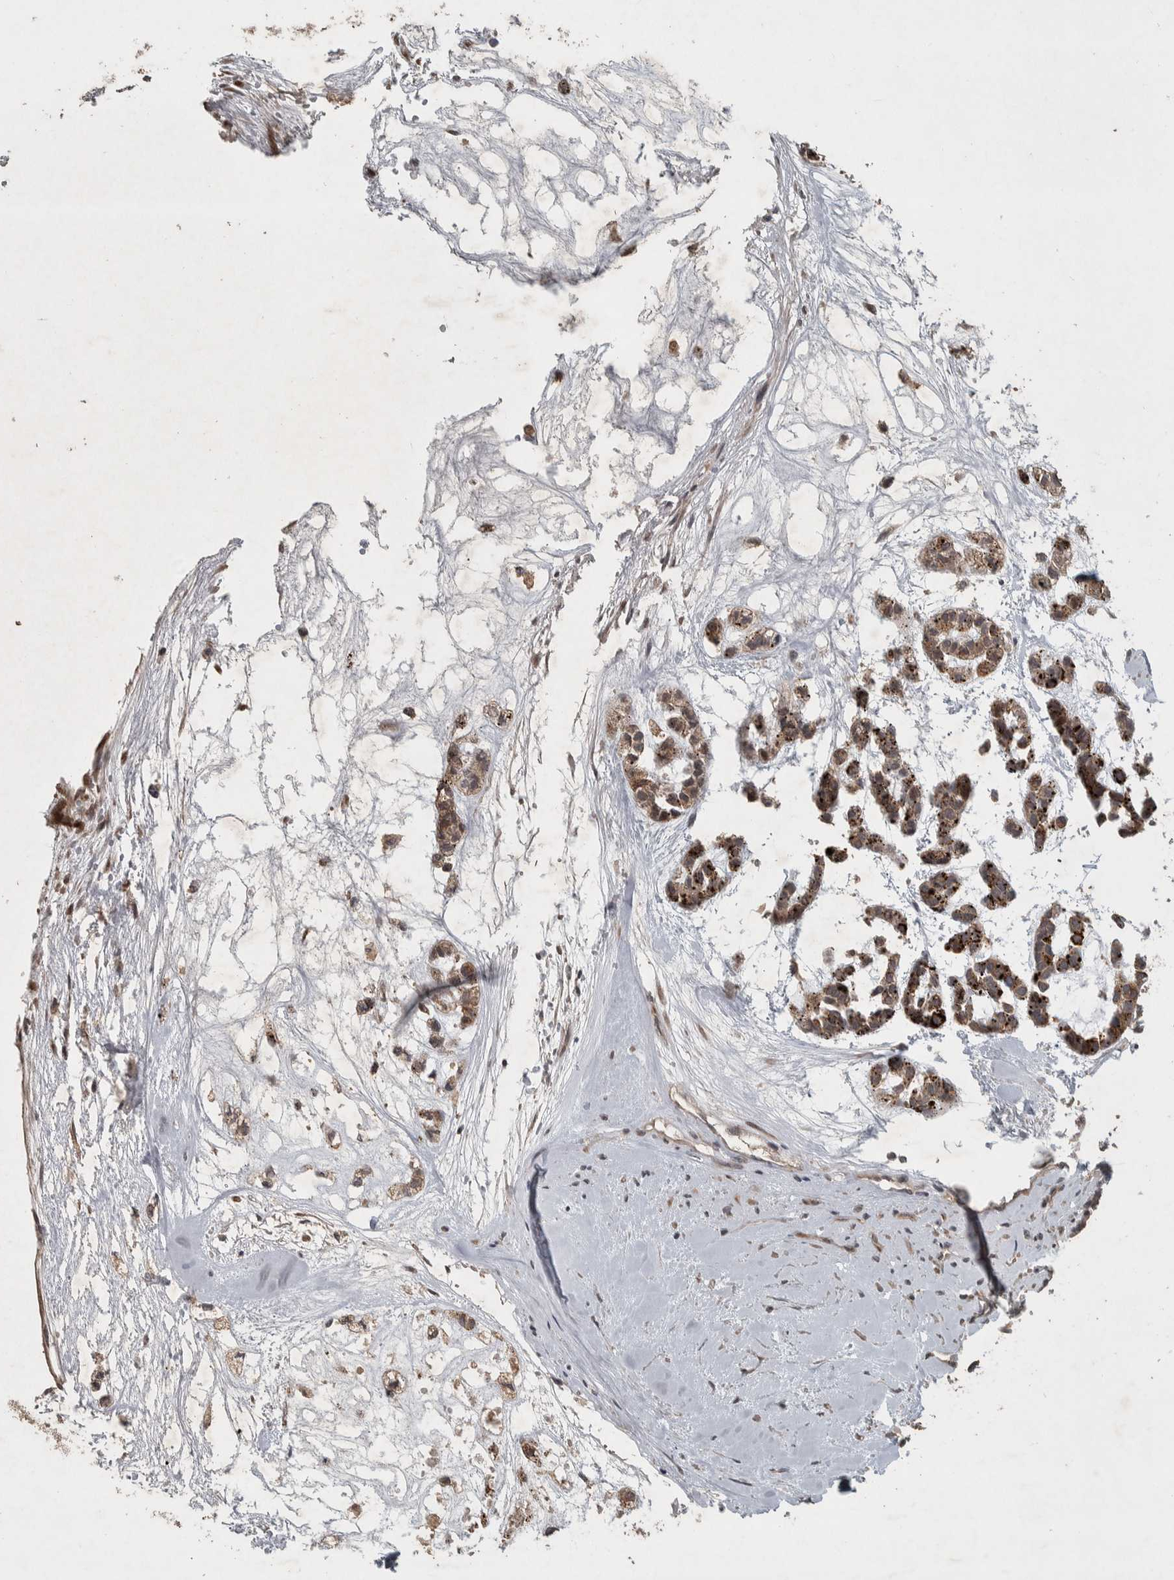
{"staining": {"intensity": "moderate", "quantity": ">75%", "location": "cytoplasmic/membranous"}, "tissue": "head and neck cancer", "cell_type": "Tumor cells", "image_type": "cancer", "snomed": [{"axis": "morphology", "description": "Adenocarcinoma, NOS"}, {"axis": "morphology", "description": "Adenoma, NOS"}, {"axis": "topography", "description": "Head-Neck"}], "caption": "Protein staining of head and neck cancer (adenocarcinoma) tissue shows moderate cytoplasmic/membranous staining in approximately >75% of tumor cells. (DAB (3,3'-diaminobenzidine) IHC with brightfield microscopy, high magnification).", "gene": "ERAL1", "patient": {"sex": "female", "age": 55}}